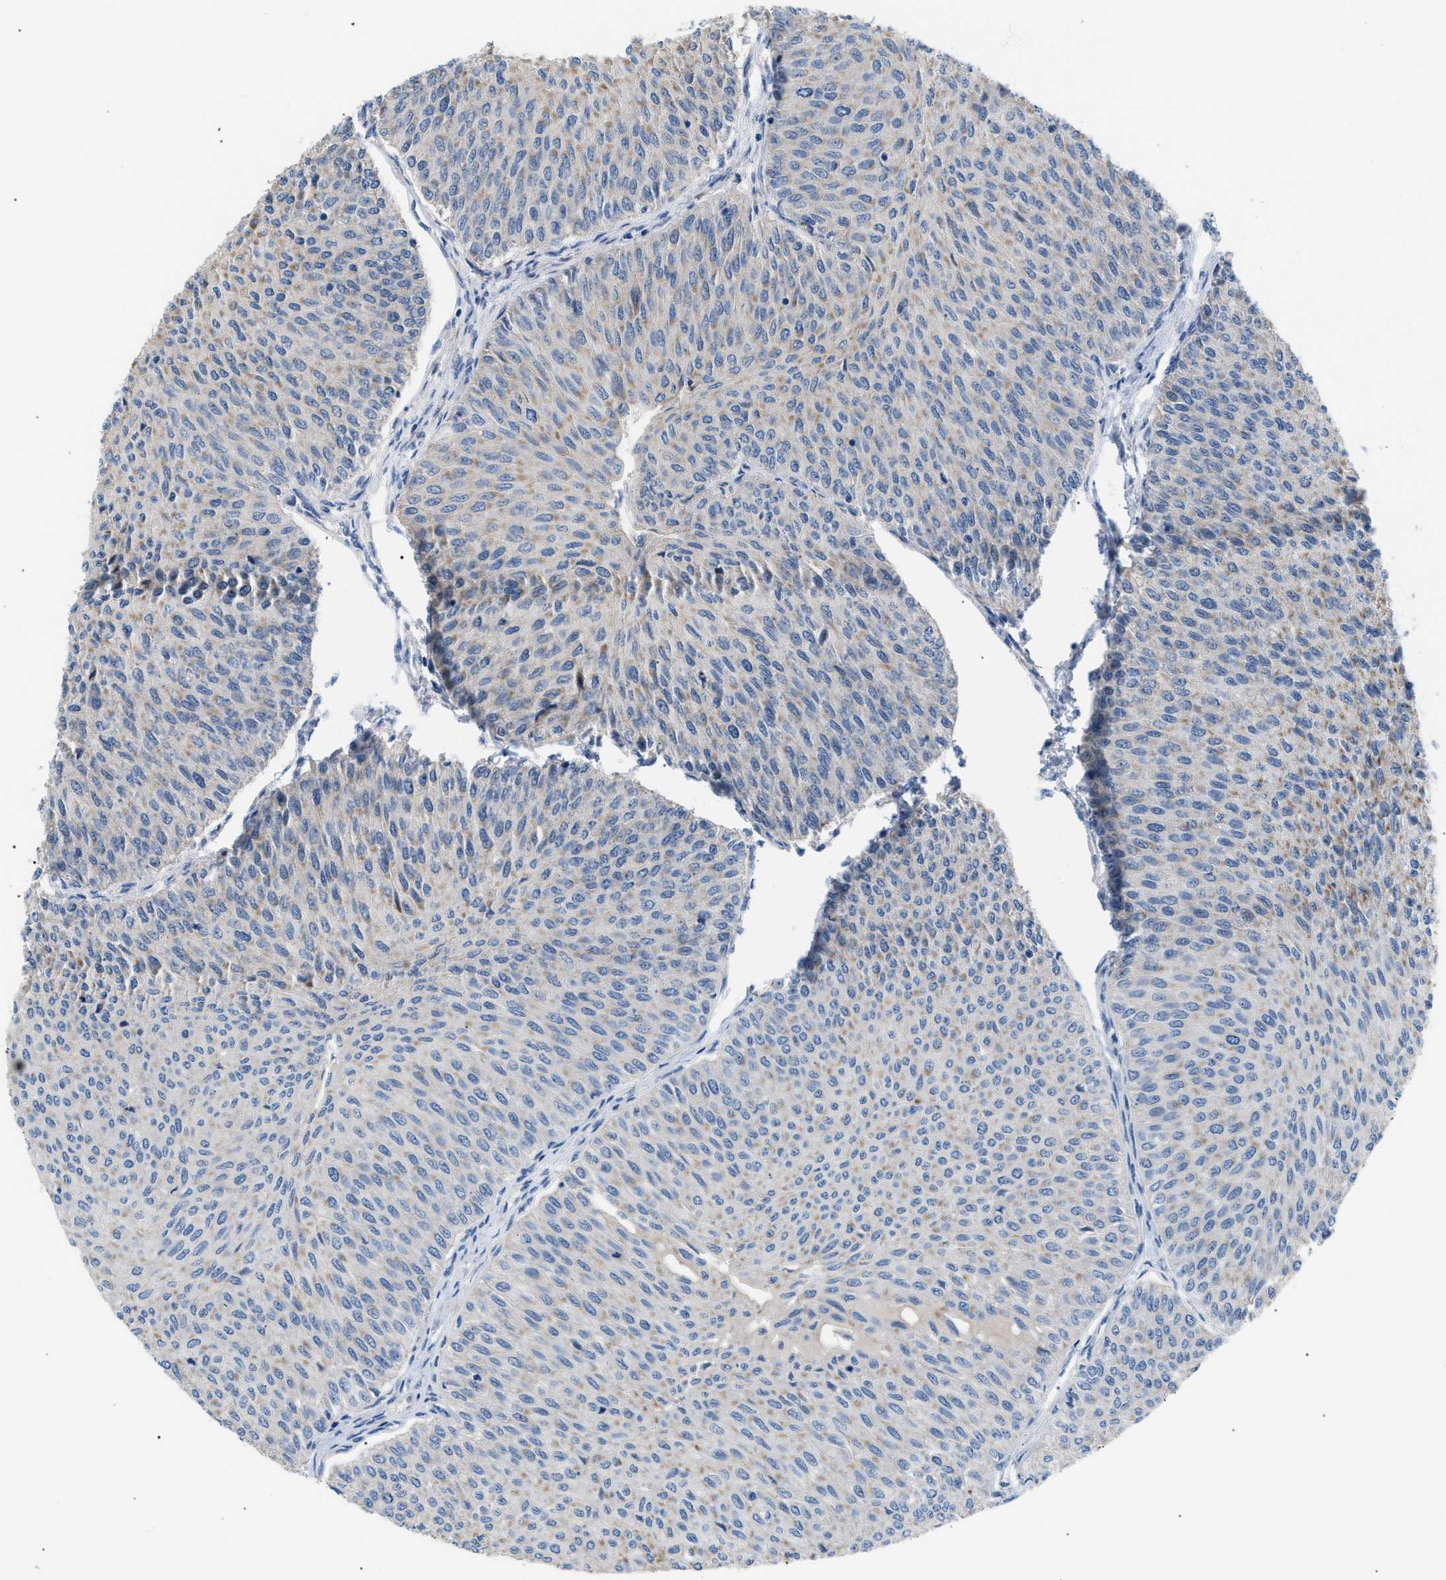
{"staining": {"intensity": "weak", "quantity": "<25%", "location": "cytoplasmic/membranous"}, "tissue": "urothelial cancer", "cell_type": "Tumor cells", "image_type": "cancer", "snomed": [{"axis": "morphology", "description": "Urothelial carcinoma, Low grade"}, {"axis": "topography", "description": "Urinary bladder"}], "caption": "This is an immunohistochemistry micrograph of human low-grade urothelial carcinoma. There is no staining in tumor cells.", "gene": "ICA1", "patient": {"sex": "male", "age": 78}}